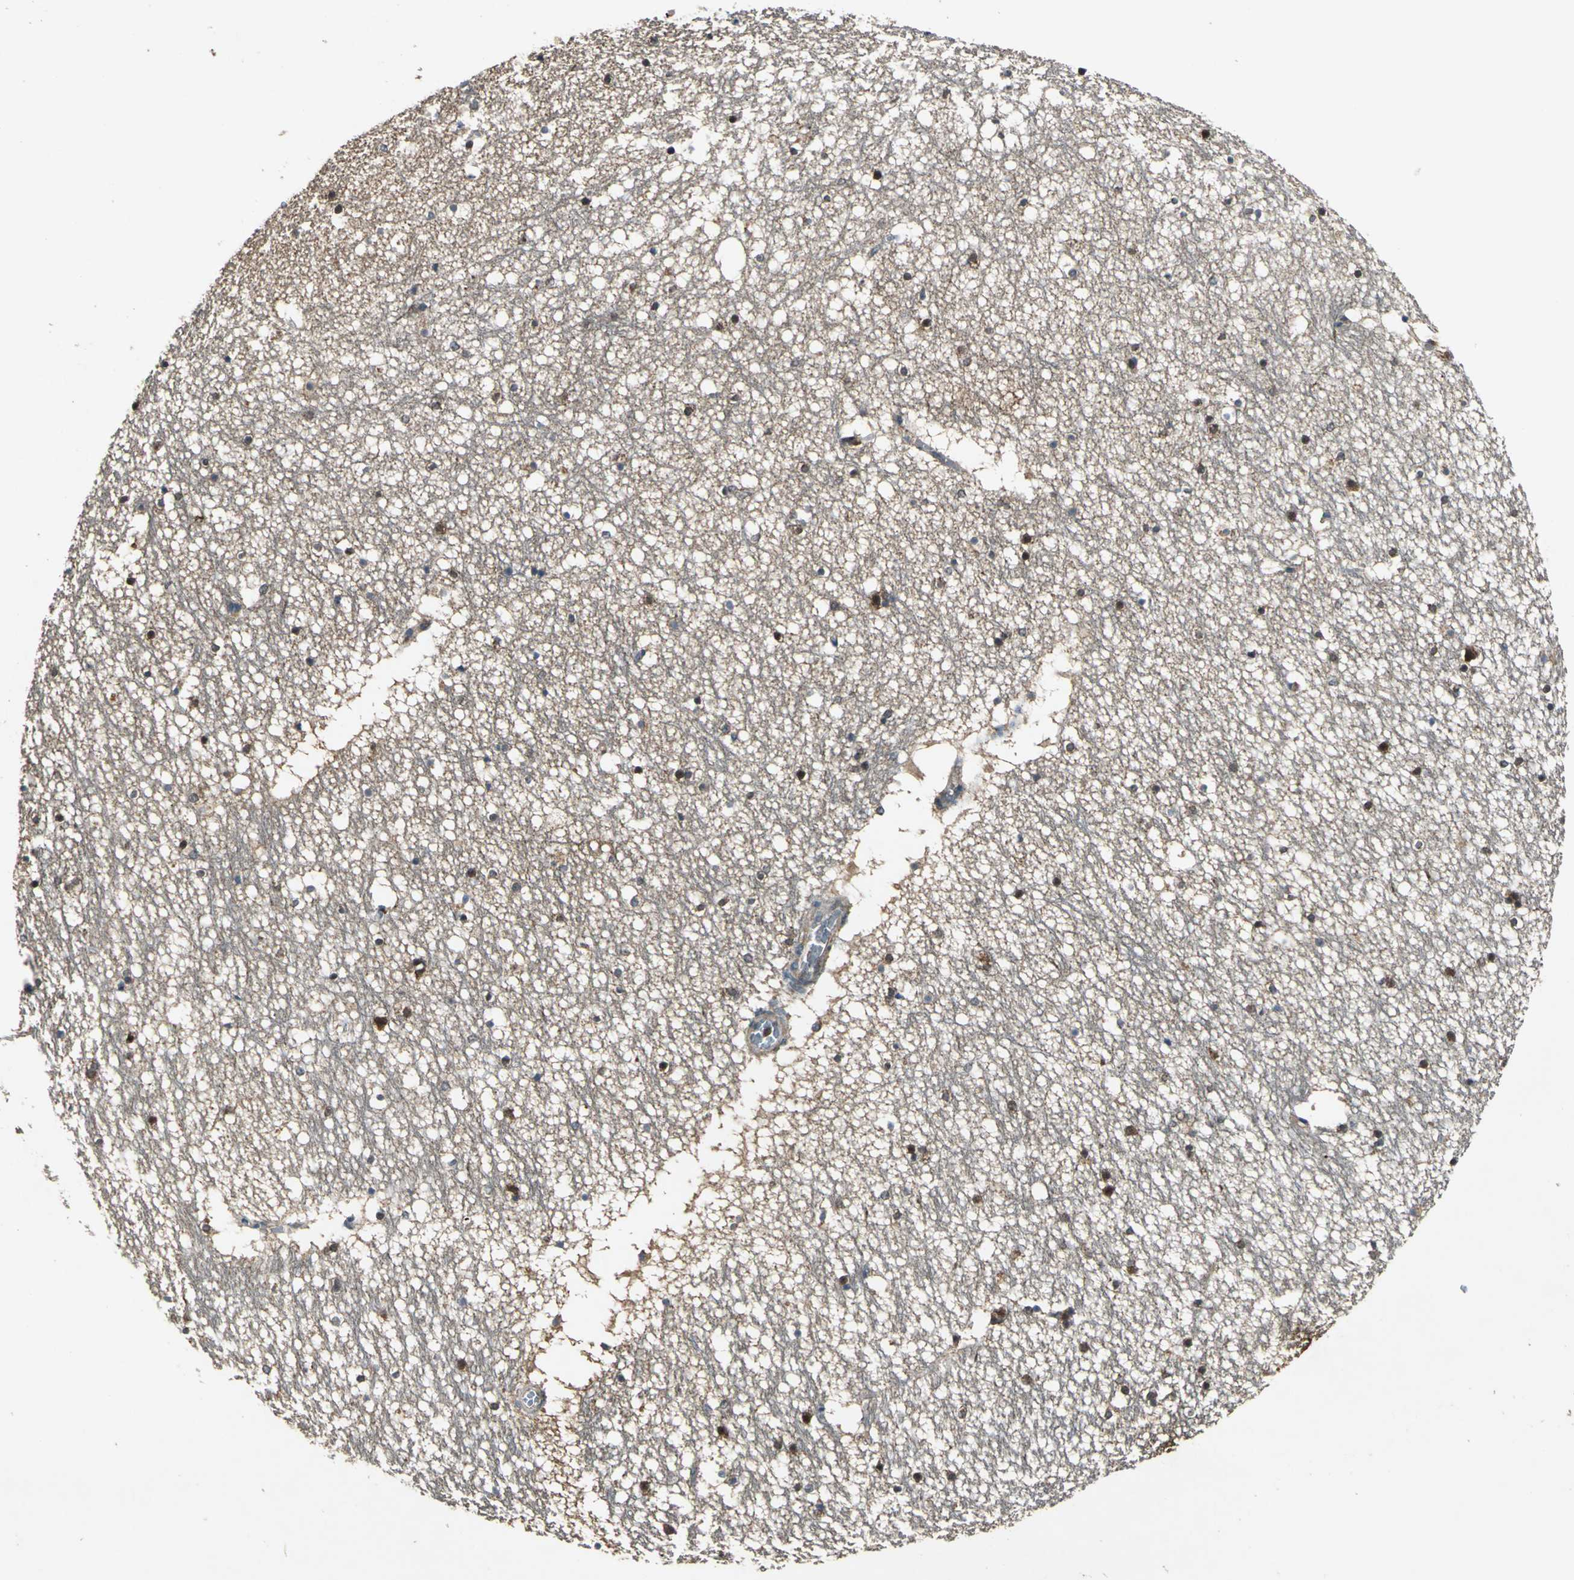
{"staining": {"intensity": "moderate", "quantity": "25%-75%", "location": "nuclear"}, "tissue": "hippocampus", "cell_type": "Glial cells", "image_type": "normal", "snomed": [{"axis": "morphology", "description": "Normal tissue, NOS"}, {"axis": "topography", "description": "Hippocampus"}], "caption": "Glial cells exhibit medium levels of moderate nuclear staining in about 25%-75% of cells in benign hippocampus.", "gene": "AHSA1", "patient": {"sex": "male", "age": 45}}